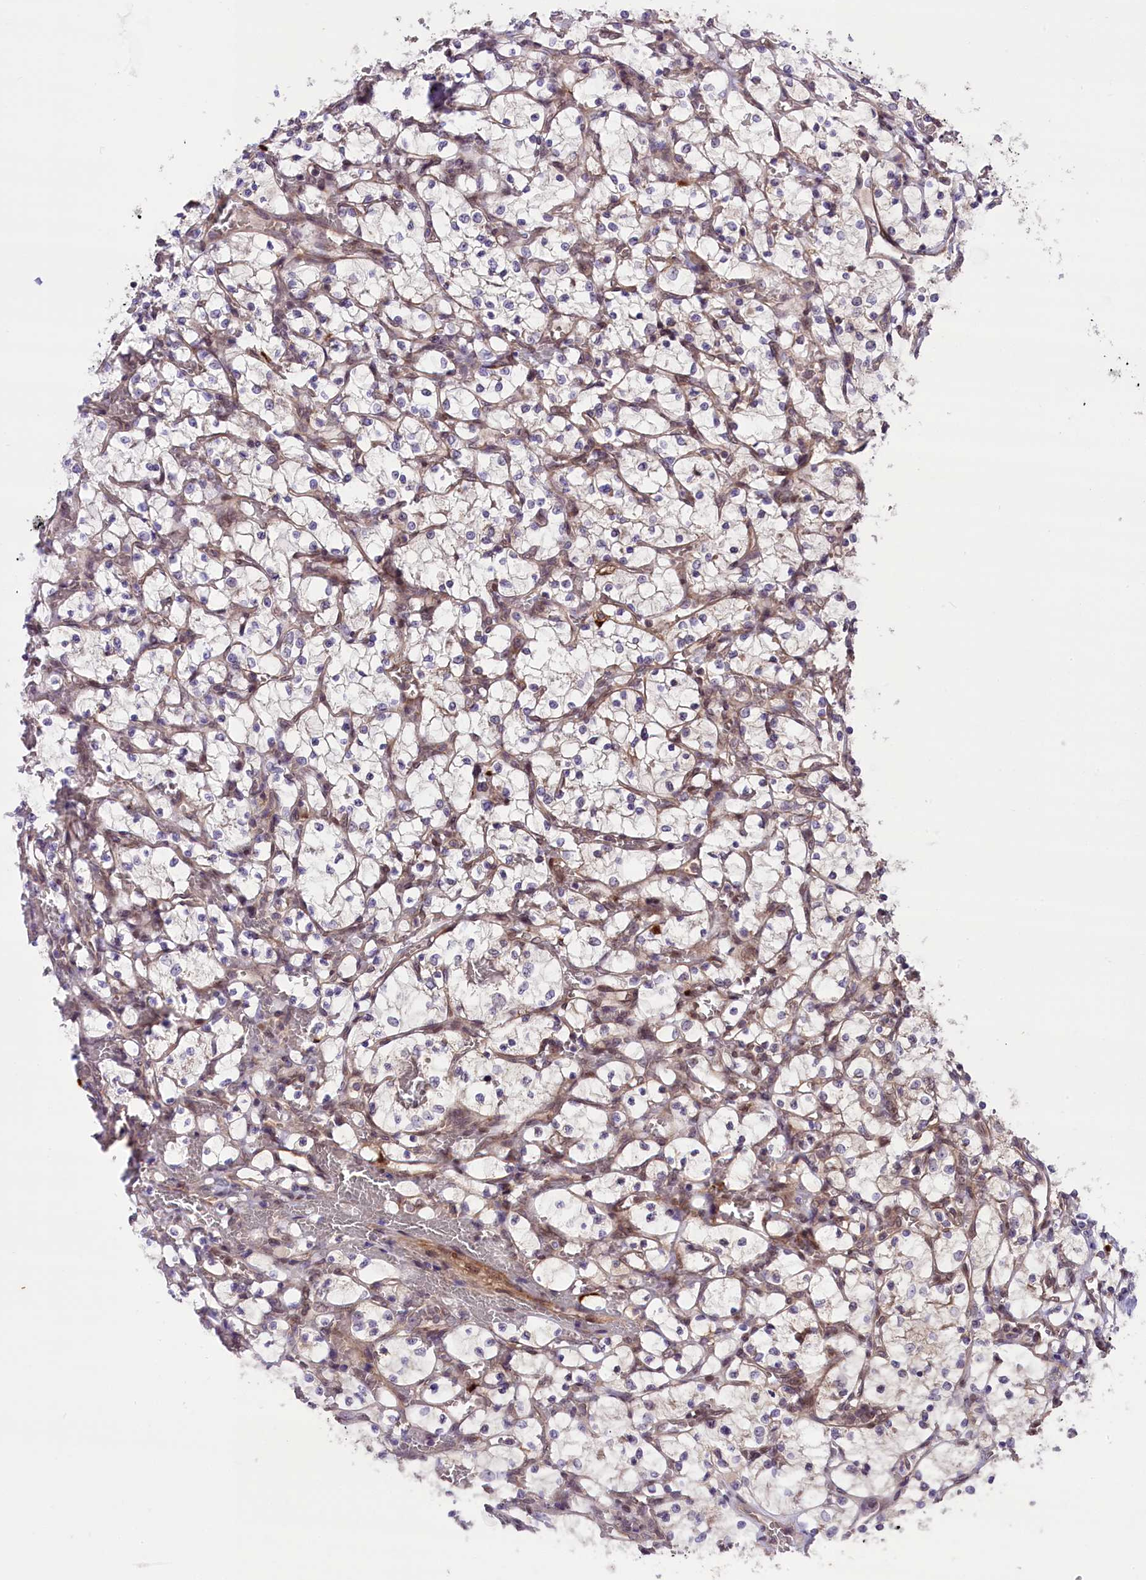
{"staining": {"intensity": "negative", "quantity": "none", "location": "none"}, "tissue": "renal cancer", "cell_type": "Tumor cells", "image_type": "cancer", "snomed": [{"axis": "morphology", "description": "Adenocarcinoma, NOS"}, {"axis": "topography", "description": "Kidney"}], "caption": "Histopathology image shows no significant protein expression in tumor cells of renal cancer (adenocarcinoma).", "gene": "HDAC5", "patient": {"sex": "female", "age": 69}}